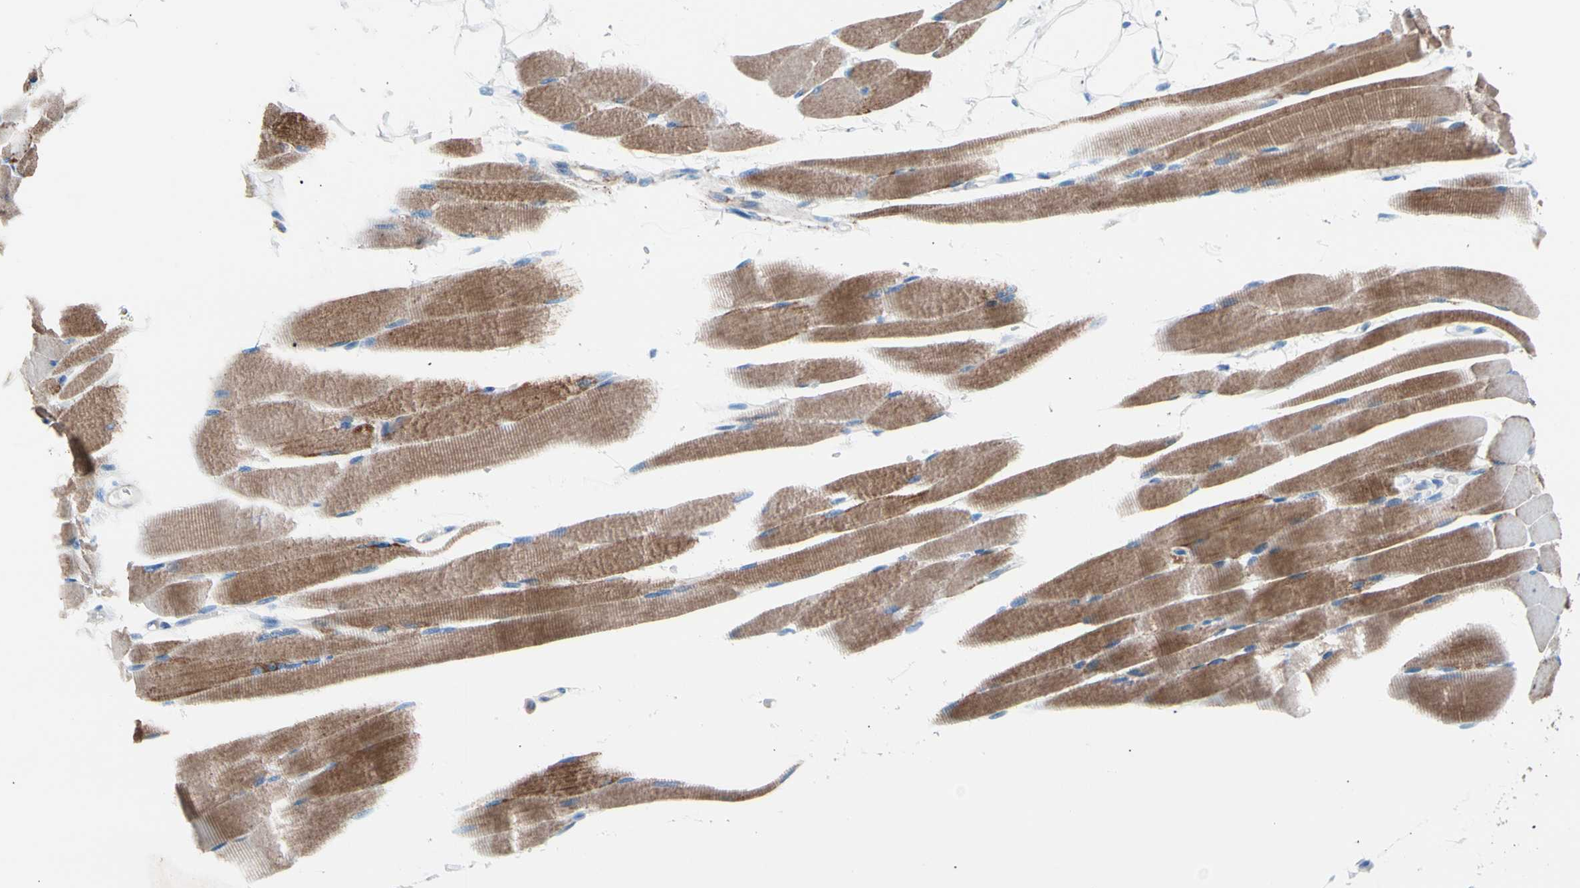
{"staining": {"intensity": "moderate", "quantity": "25%-75%", "location": "cytoplasmic/membranous"}, "tissue": "skeletal muscle", "cell_type": "Myocytes", "image_type": "normal", "snomed": [{"axis": "morphology", "description": "Normal tissue, NOS"}, {"axis": "topography", "description": "Skeletal muscle"}, {"axis": "topography", "description": "Peripheral nerve tissue"}], "caption": "Protein staining exhibits moderate cytoplasmic/membranous positivity in about 25%-75% of myocytes in benign skeletal muscle. The protein of interest is stained brown, and the nuclei are stained in blue (DAB IHC with brightfield microscopy, high magnification).", "gene": "HK1", "patient": {"sex": "female", "age": 84}}